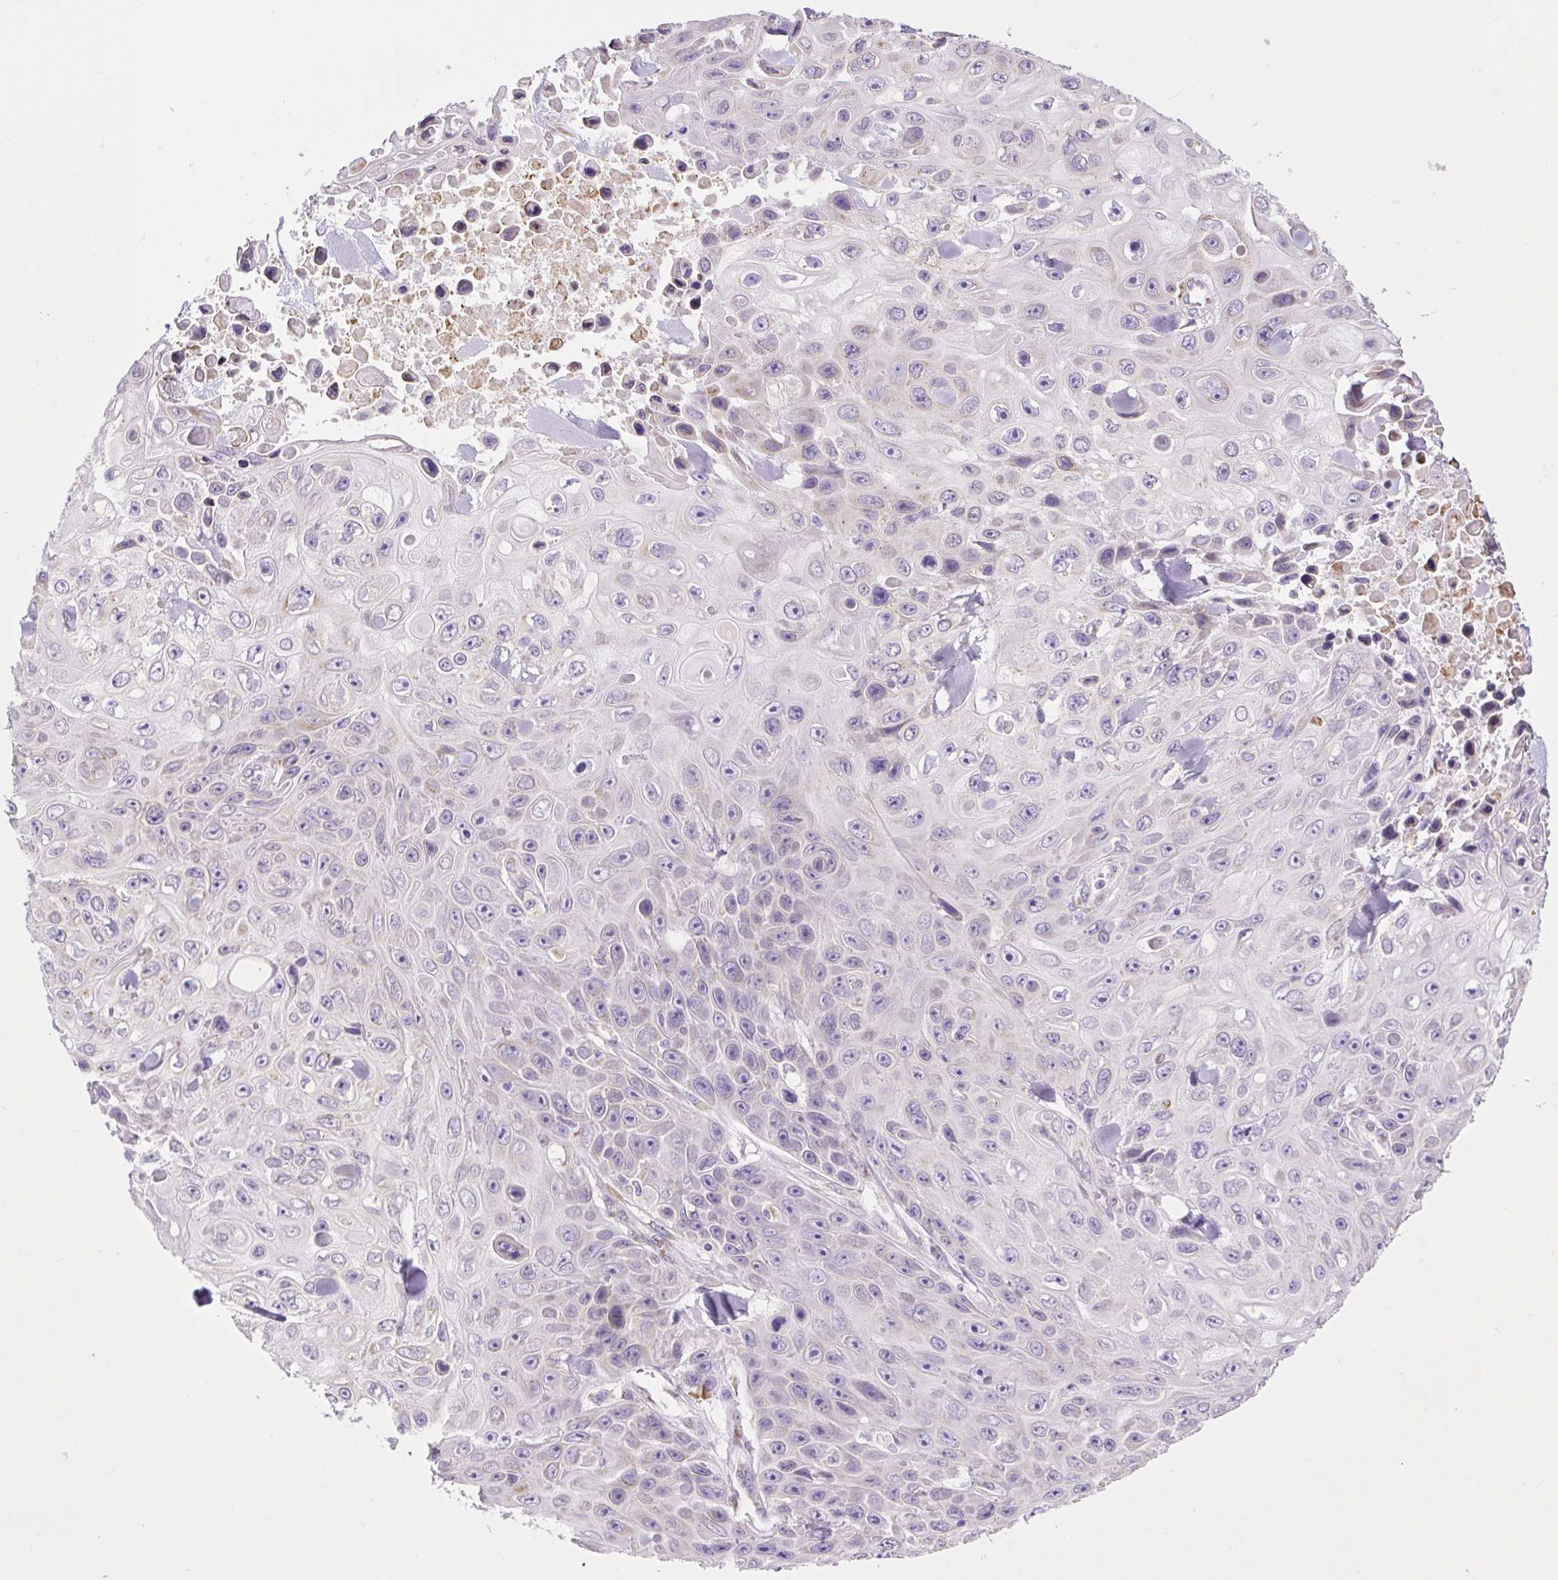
{"staining": {"intensity": "negative", "quantity": "none", "location": "none"}, "tissue": "skin cancer", "cell_type": "Tumor cells", "image_type": "cancer", "snomed": [{"axis": "morphology", "description": "Squamous cell carcinoma, NOS"}, {"axis": "topography", "description": "Skin"}], "caption": "A high-resolution micrograph shows immunohistochemistry staining of squamous cell carcinoma (skin), which demonstrates no significant positivity in tumor cells.", "gene": "DDOST", "patient": {"sex": "male", "age": 82}}